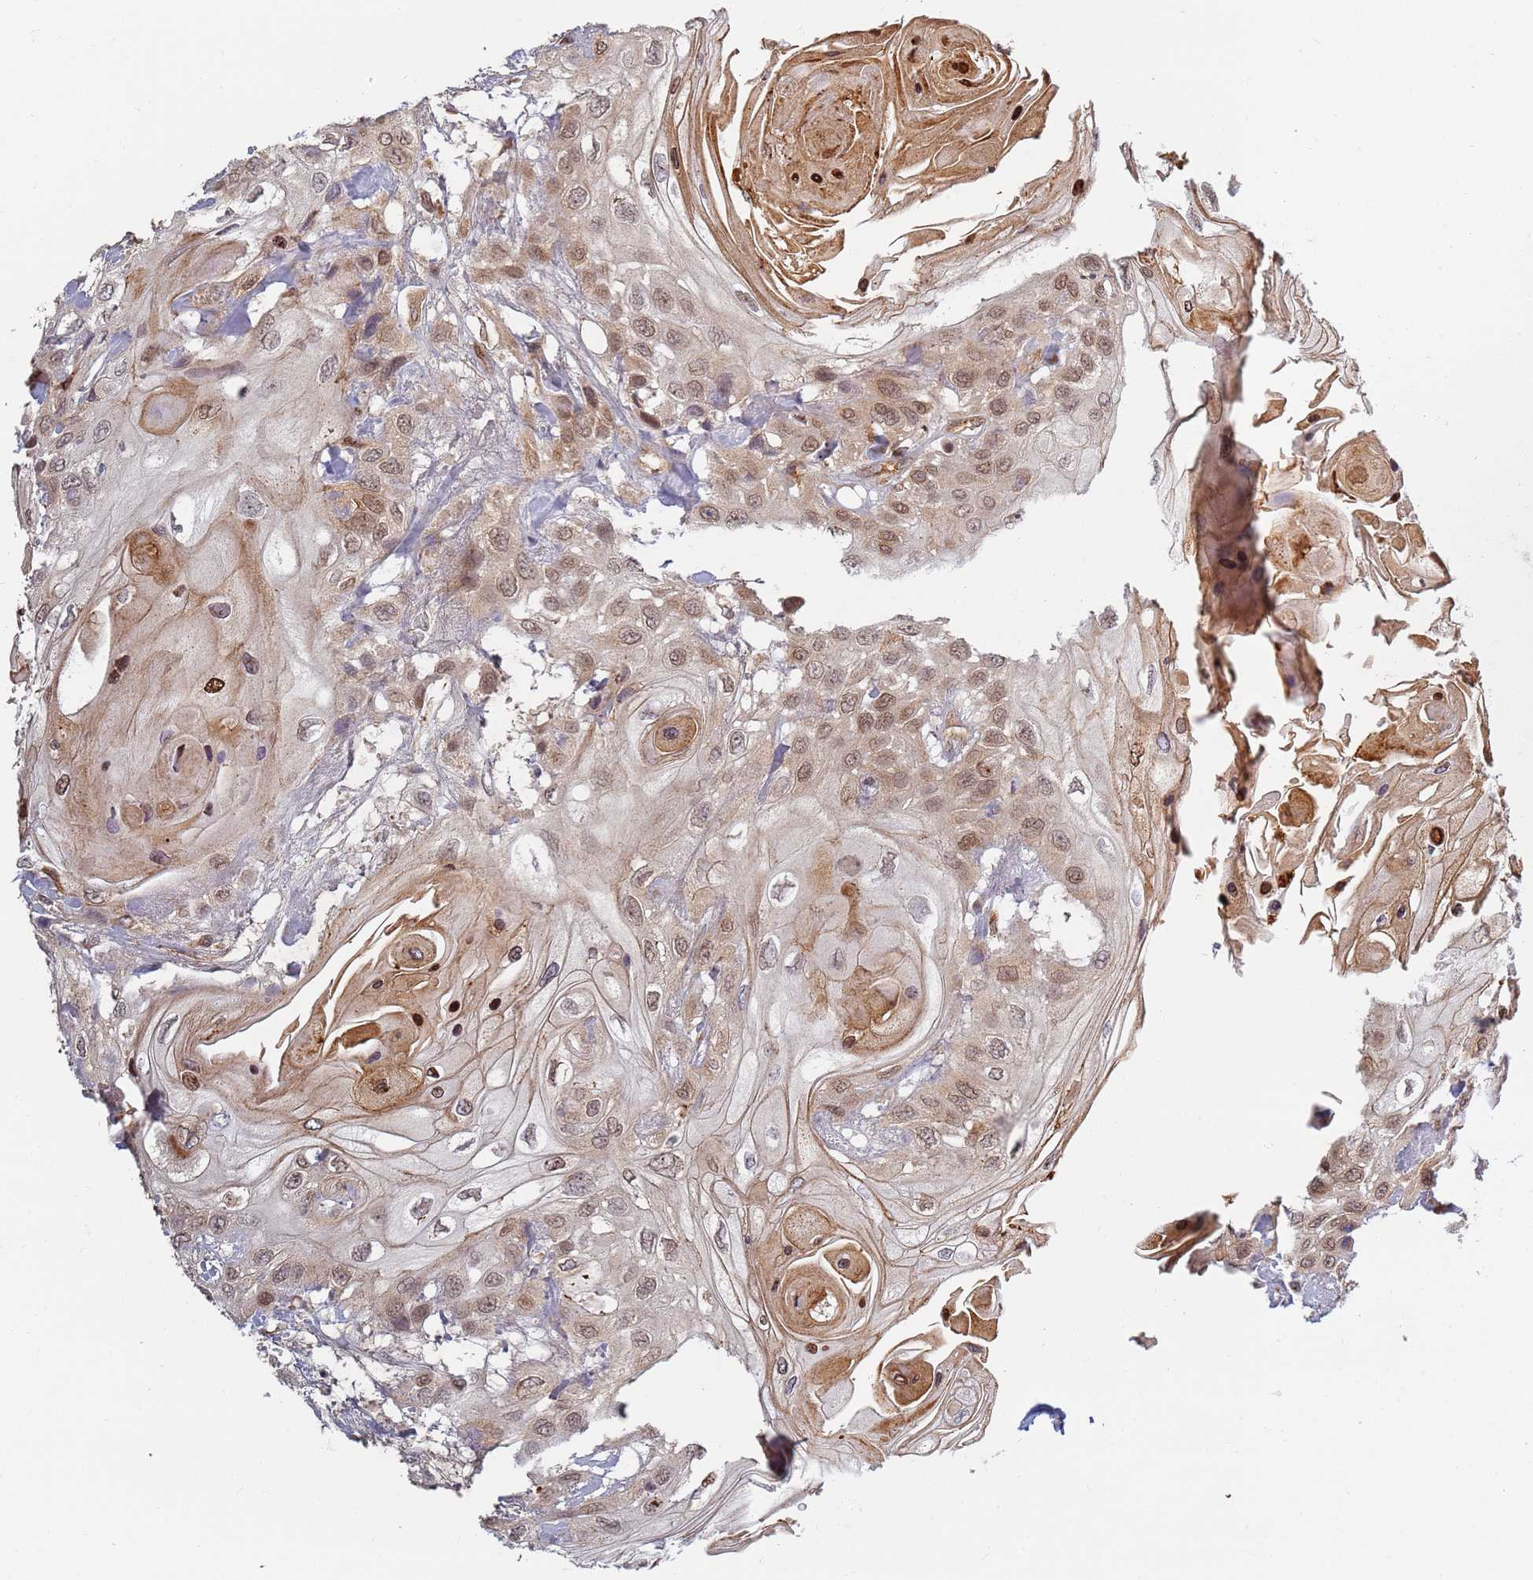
{"staining": {"intensity": "moderate", "quantity": ">75%", "location": "cytoplasmic/membranous,nuclear"}, "tissue": "head and neck cancer", "cell_type": "Tumor cells", "image_type": "cancer", "snomed": [{"axis": "morphology", "description": "Squamous cell carcinoma, NOS"}, {"axis": "topography", "description": "Head-Neck"}], "caption": "The micrograph reveals staining of head and neck cancer (squamous cell carcinoma), revealing moderate cytoplasmic/membranous and nuclear protein staining (brown color) within tumor cells.", "gene": "CEP170", "patient": {"sex": "female", "age": 43}}